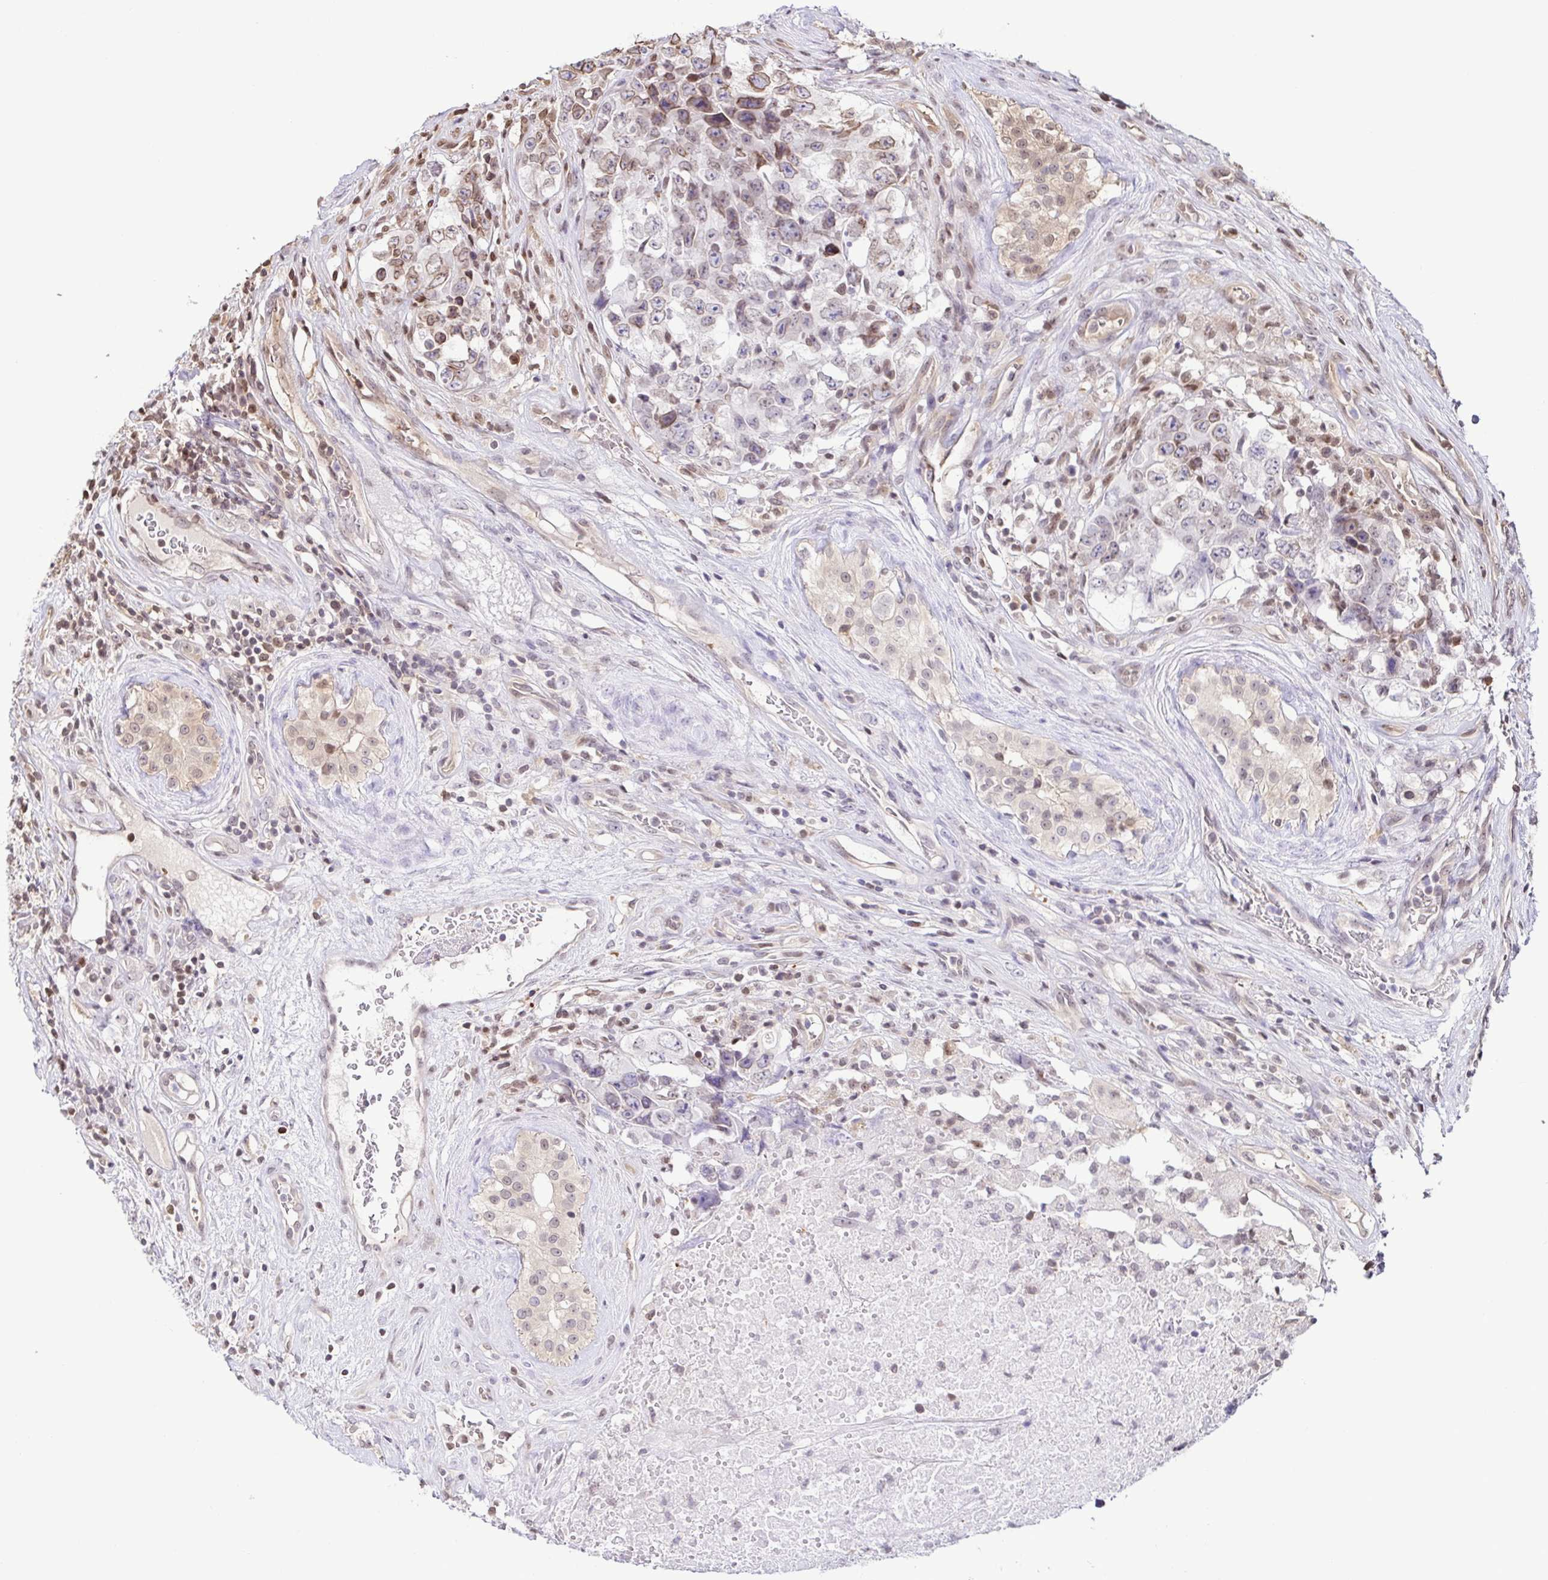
{"staining": {"intensity": "moderate", "quantity": "<25%", "location": "cytoplasmic/membranous,nuclear"}, "tissue": "testis cancer", "cell_type": "Tumor cells", "image_type": "cancer", "snomed": [{"axis": "morphology", "description": "Carcinoma, Embryonal, NOS"}, {"axis": "topography", "description": "Testis"}], "caption": "Protein analysis of embryonal carcinoma (testis) tissue demonstrates moderate cytoplasmic/membranous and nuclear expression in approximately <25% of tumor cells.", "gene": "PSMB9", "patient": {"sex": "male", "age": 24}}